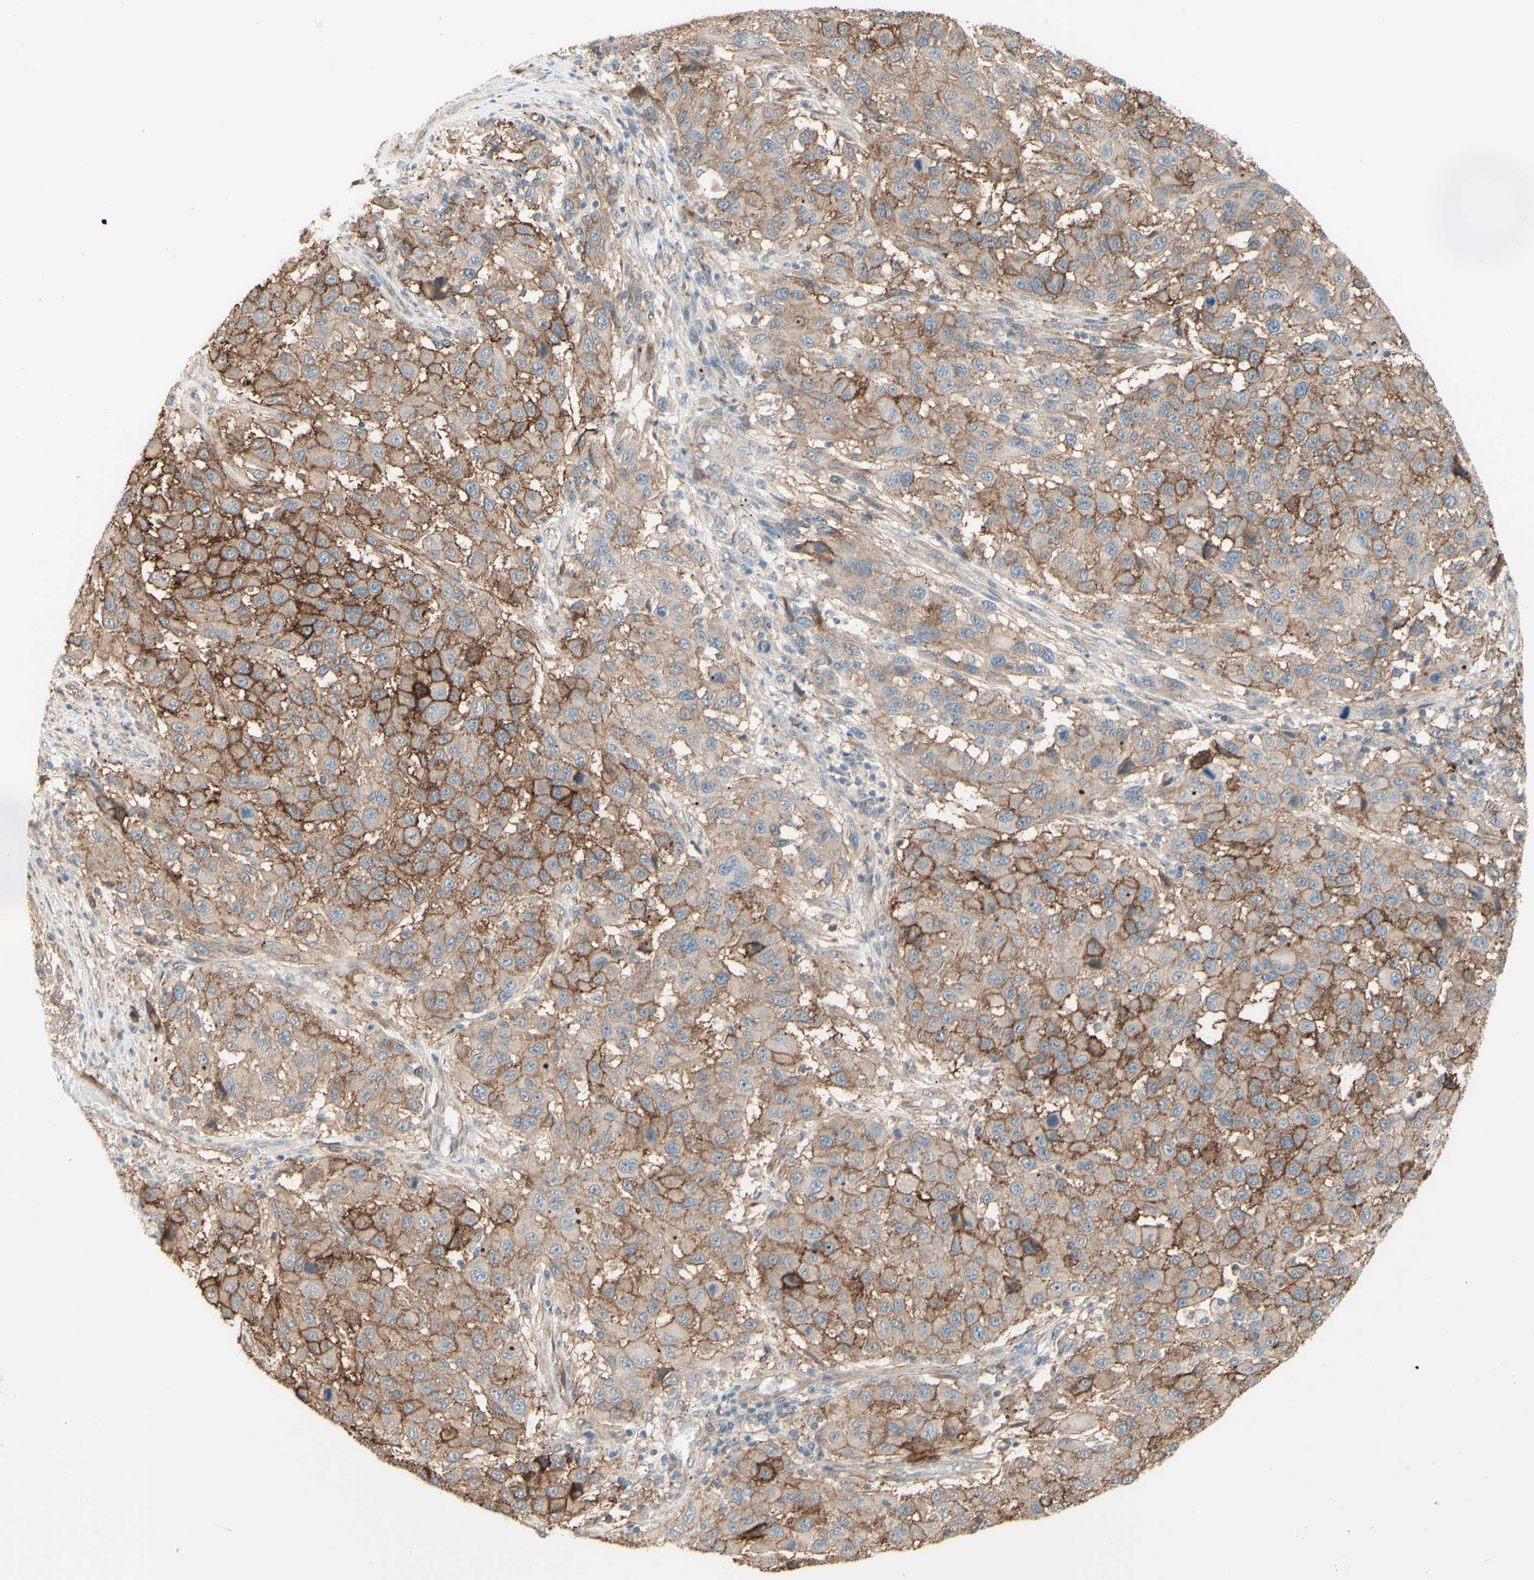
{"staining": {"intensity": "moderate", "quantity": ">75%", "location": "cytoplasmic/membranous"}, "tissue": "melanoma", "cell_type": "Tumor cells", "image_type": "cancer", "snomed": [{"axis": "morphology", "description": "Malignant melanoma, Metastatic site"}, {"axis": "topography", "description": "Lymph node"}], "caption": "Protein positivity by immunohistochemistry (IHC) exhibits moderate cytoplasmic/membranous positivity in approximately >75% of tumor cells in melanoma.", "gene": "RNF149", "patient": {"sex": "male", "age": 61}}